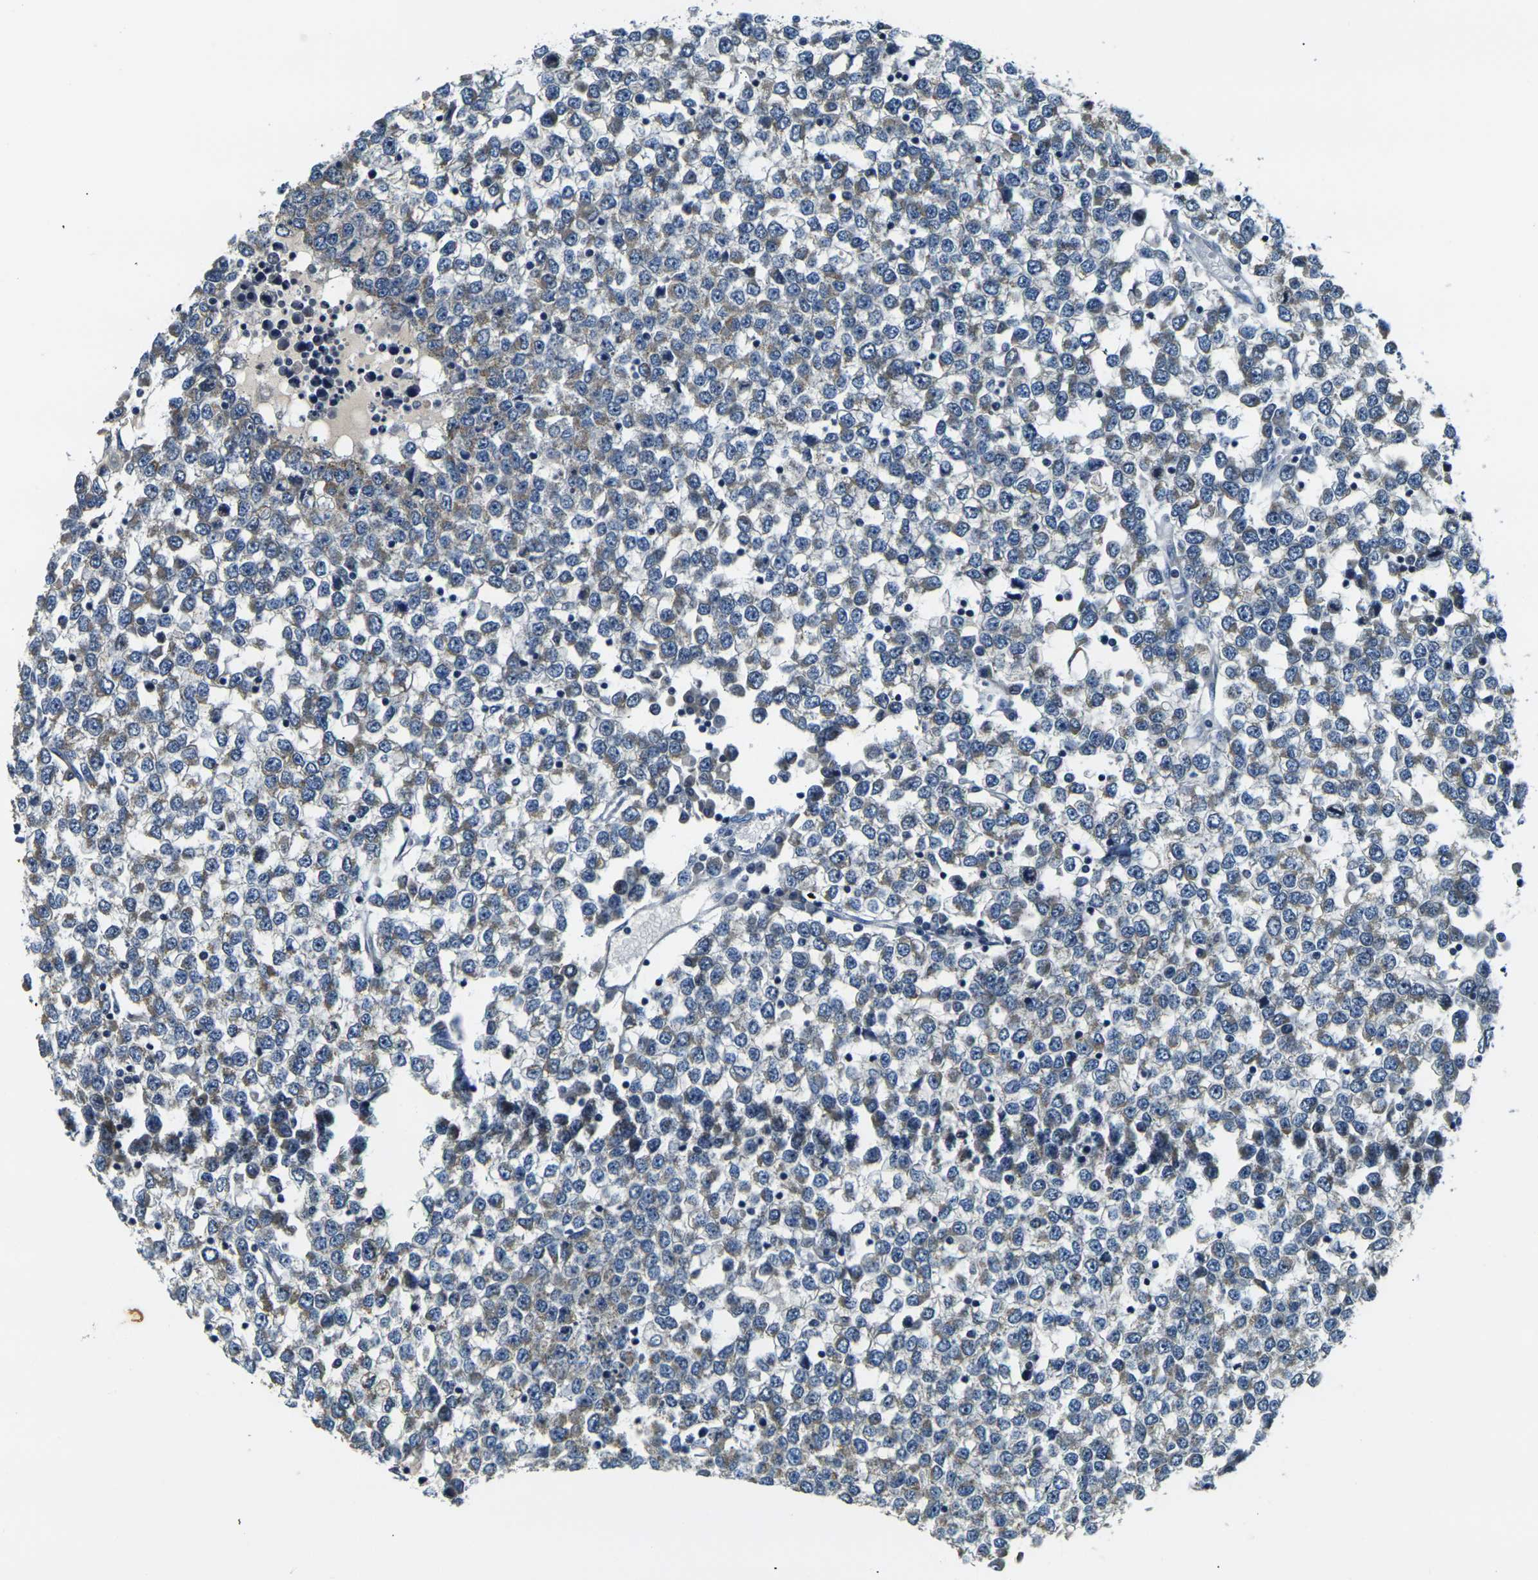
{"staining": {"intensity": "moderate", "quantity": "<25%", "location": "cytoplasmic/membranous"}, "tissue": "testis cancer", "cell_type": "Tumor cells", "image_type": "cancer", "snomed": [{"axis": "morphology", "description": "Seminoma, NOS"}, {"axis": "topography", "description": "Testis"}], "caption": "A brown stain labels moderate cytoplasmic/membranous expression of a protein in human testis cancer (seminoma) tumor cells.", "gene": "SHISAL2B", "patient": {"sex": "male", "age": 65}}